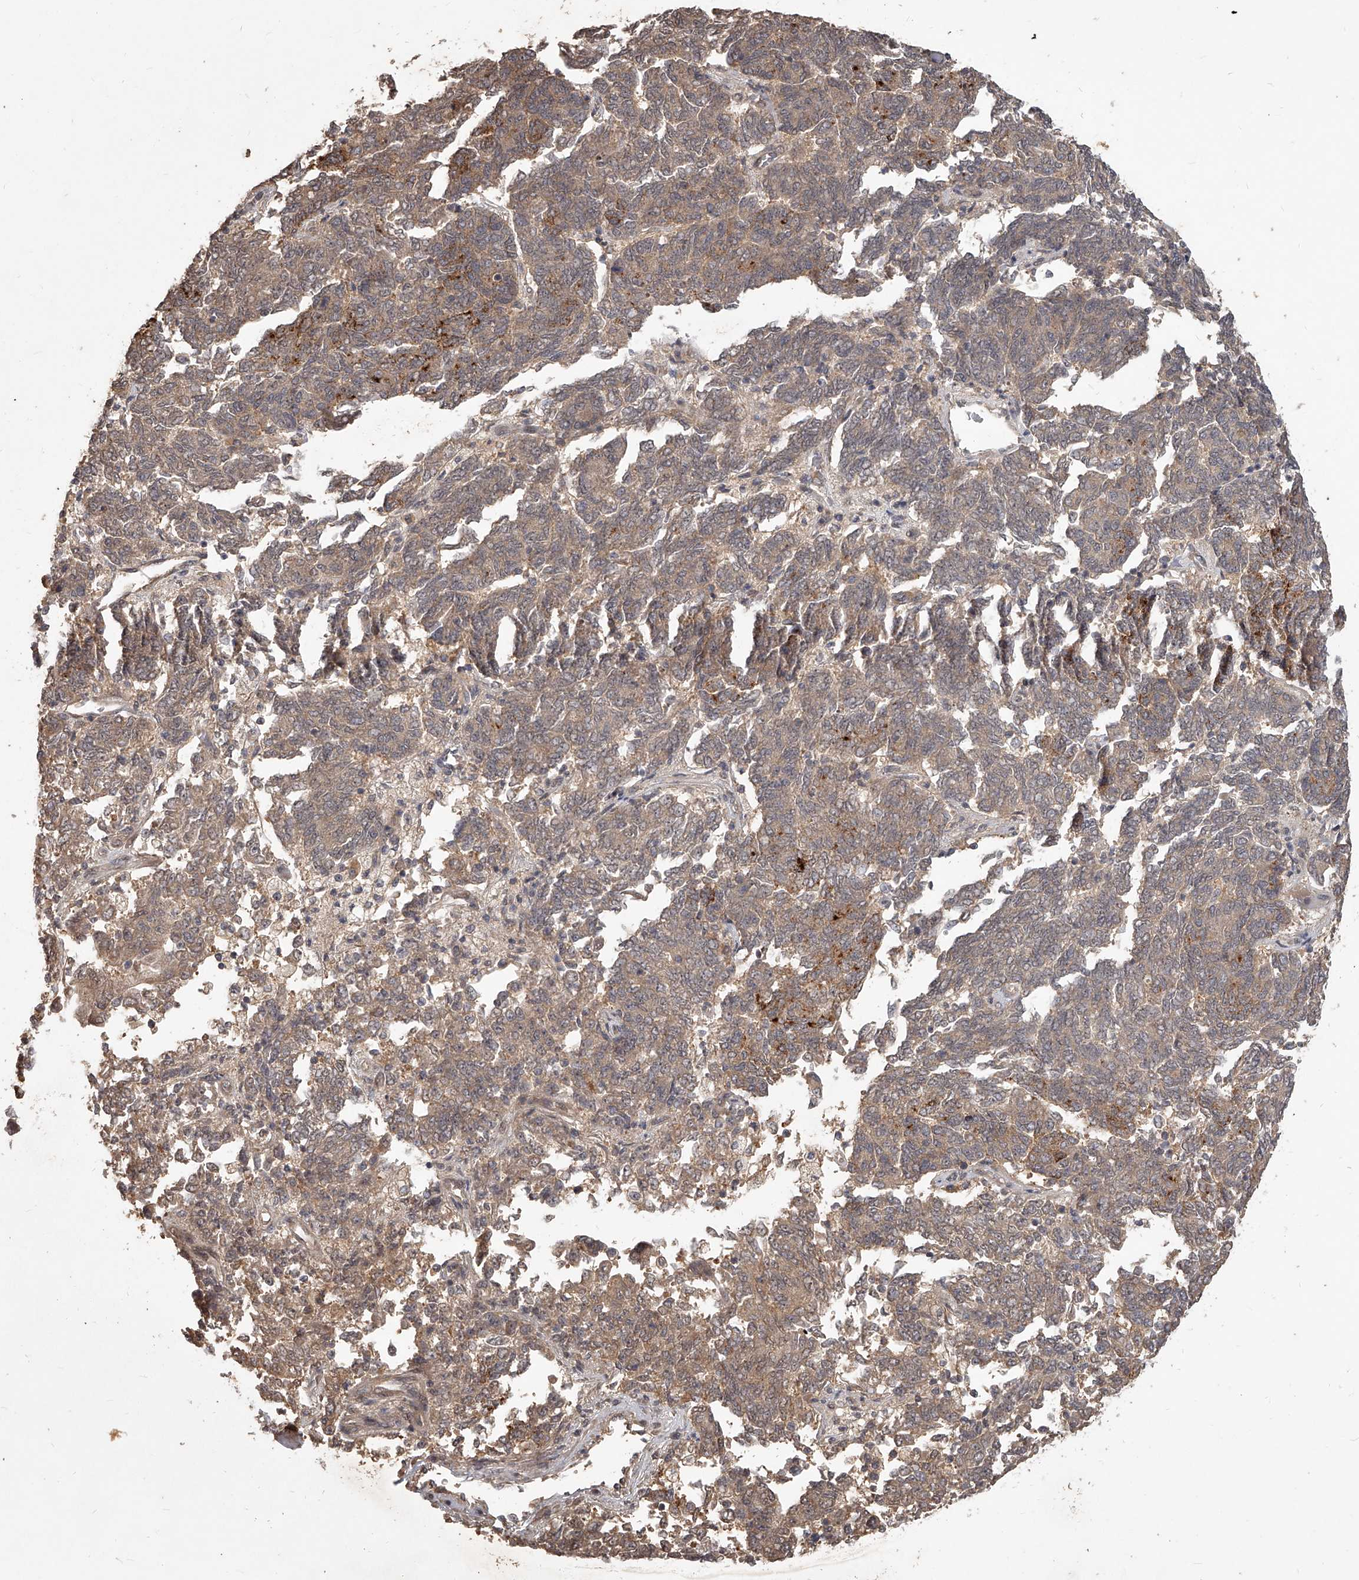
{"staining": {"intensity": "moderate", "quantity": ">75%", "location": "cytoplasmic/membranous"}, "tissue": "endometrial cancer", "cell_type": "Tumor cells", "image_type": "cancer", "snomed": [{"axis": "morphology", "description": "Adenocarcinoma, NOS"}, {"axis": "topography", "description": "Endometrium"}], "caption": "Endometrial cancer stained for a protein reveals moderate cytoplasmic/membranous positivity in tumor cells. The staining was performed using DAB (3,3'-diaminobenzidine) to visualize the protein expression in brown, while the nuclei were stained in blue with hematoxylin (Magnification: 20x).", "gene": "SLC37A1", "patient": {"sex": "female", "age": 80}}